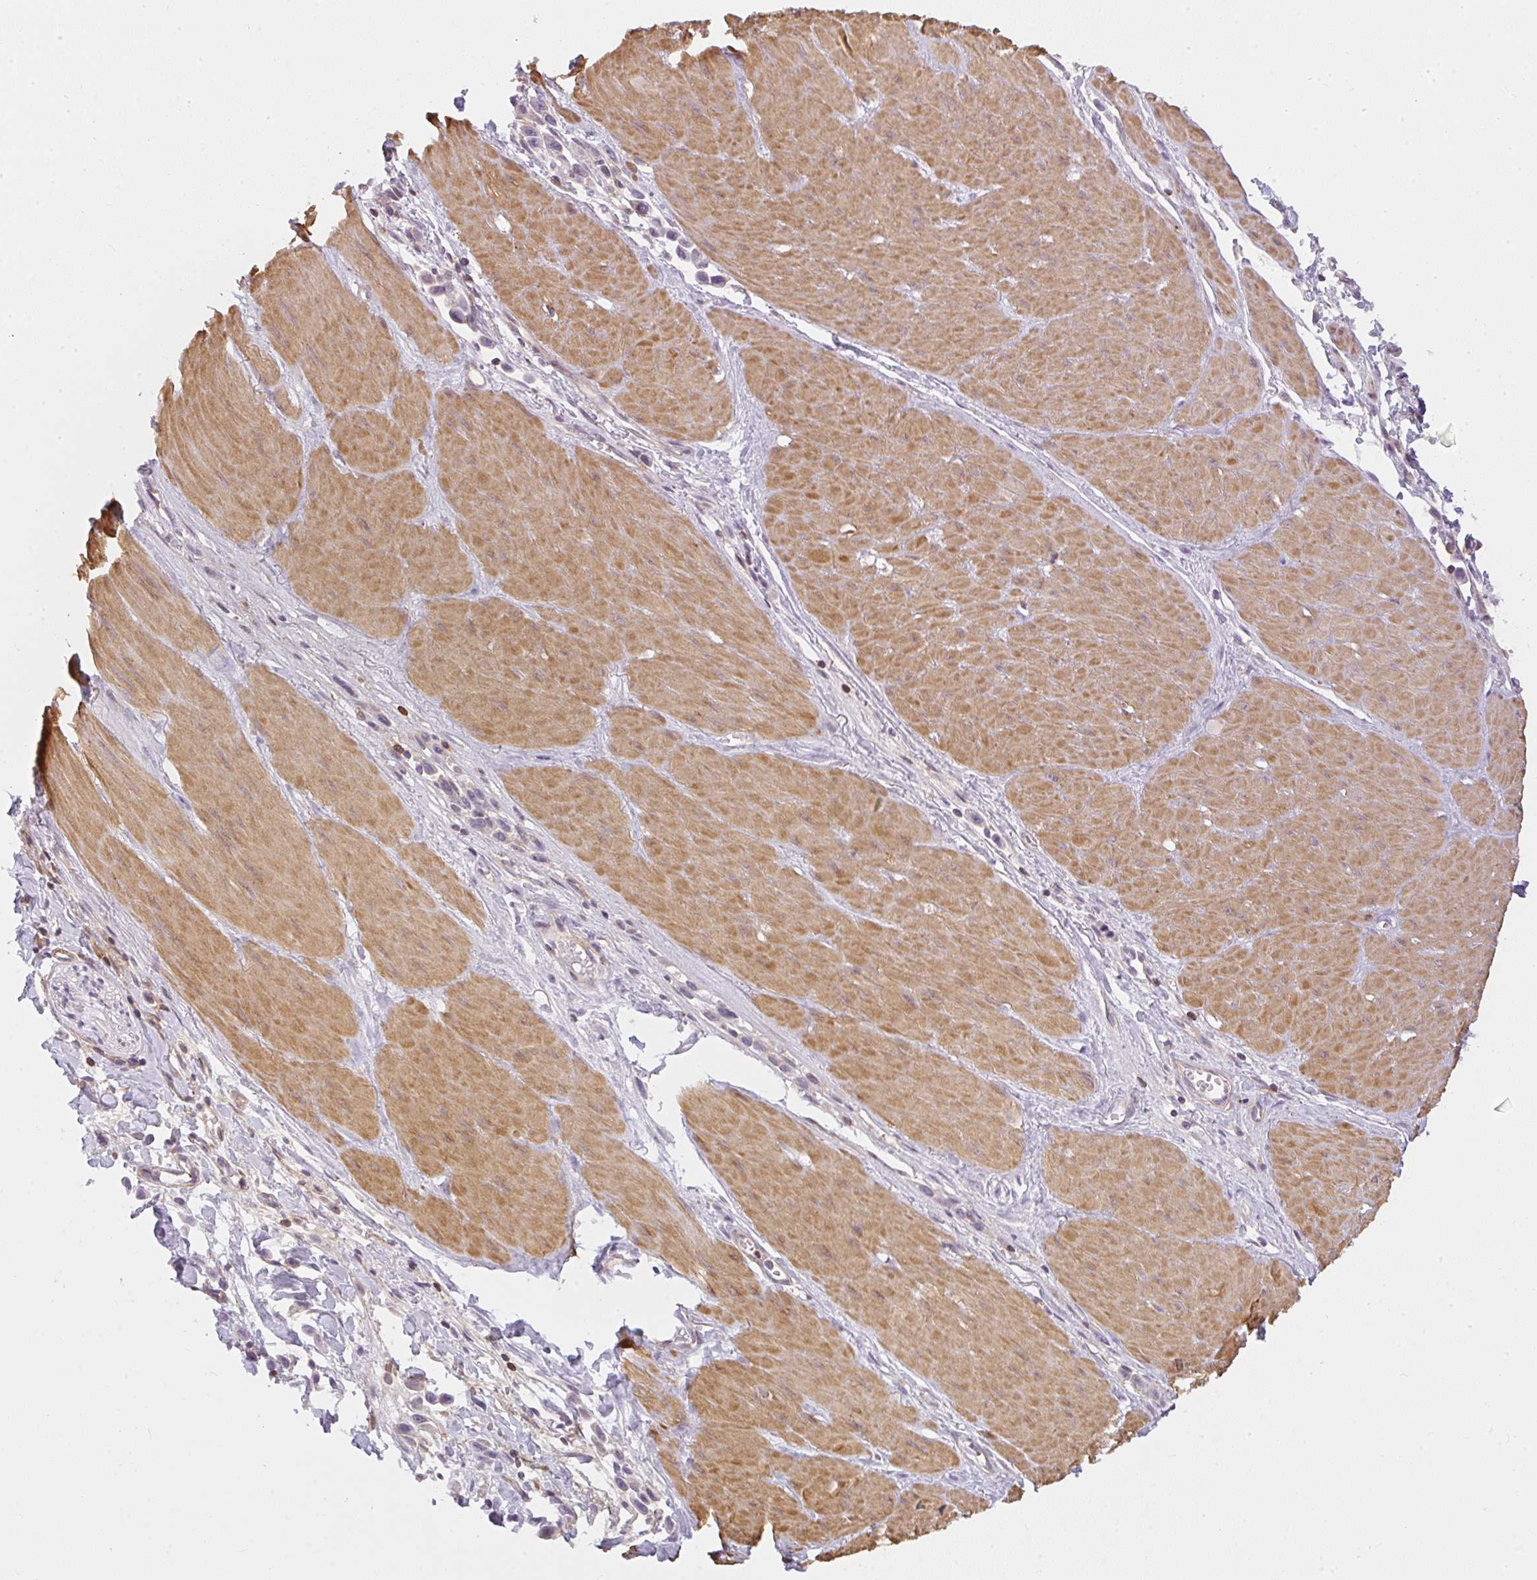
{"staining": {"intensity": "negative", "quantity": "none", "location": "none"}, "tissue": "stomach cancer", "cell_type": "Tumor cells", "image_type": "cancer", "snomed": [{"axis": "morphology", "description": "Adenocarcinoma, NOS"}, {"axis": "topography", "description": "Stomach"}], "caption": "Stomach cancer (adenocarcinoma) was stained to show a protein in brown. There is no significant positivity in tumor cells. (Stains: DAB (3,3'-diaminobenzidine) IHC with hematoxylin counter stain, Microscopy: brightfield microscopy at high magnification).", "gene": "SULF1", "patient": {"sex": "male", "age": 47}}